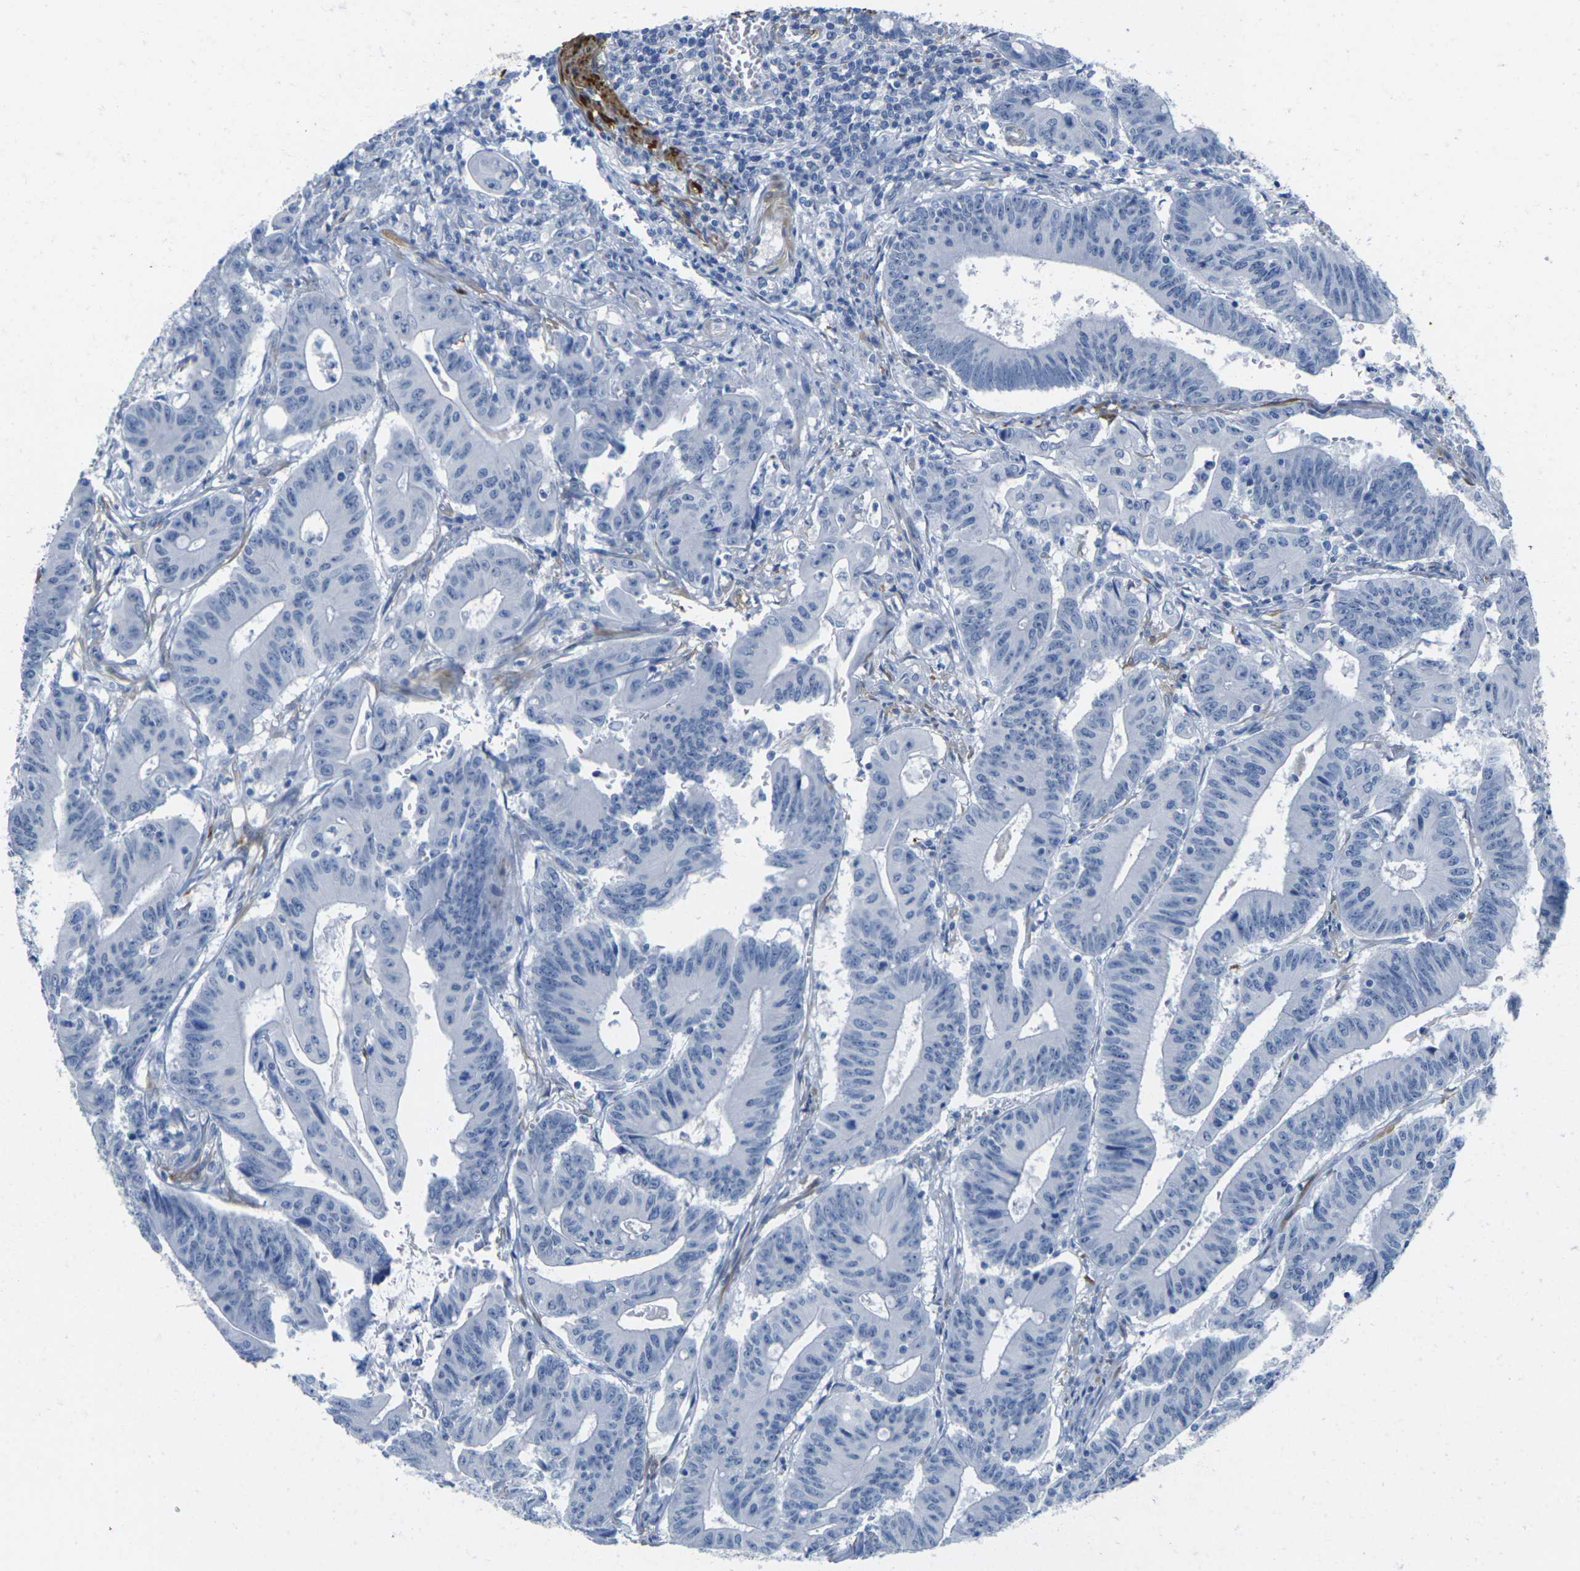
{"staining": {"intensity": "negative", "quantity": "none", "location": "none"}, "tissue": "colorectal cancer", "cell_type": "Tumor cells", "image_type": "cancer", "snomed": [{"axis": "morphology", "description": "Adenocarcinoma, NOS"}, {"axis": "topography", "description": "Colon"}], "caption": "Colorectal adenocarcinoma was stained to show a protein in brown. There is no significant staining in tumor cells. (DAB (3,3'-diaminobenzidine) IHC with hematoxylin counter stain).", "gene": "CNN1", "patient": {"sex": "male", "age": 45}}